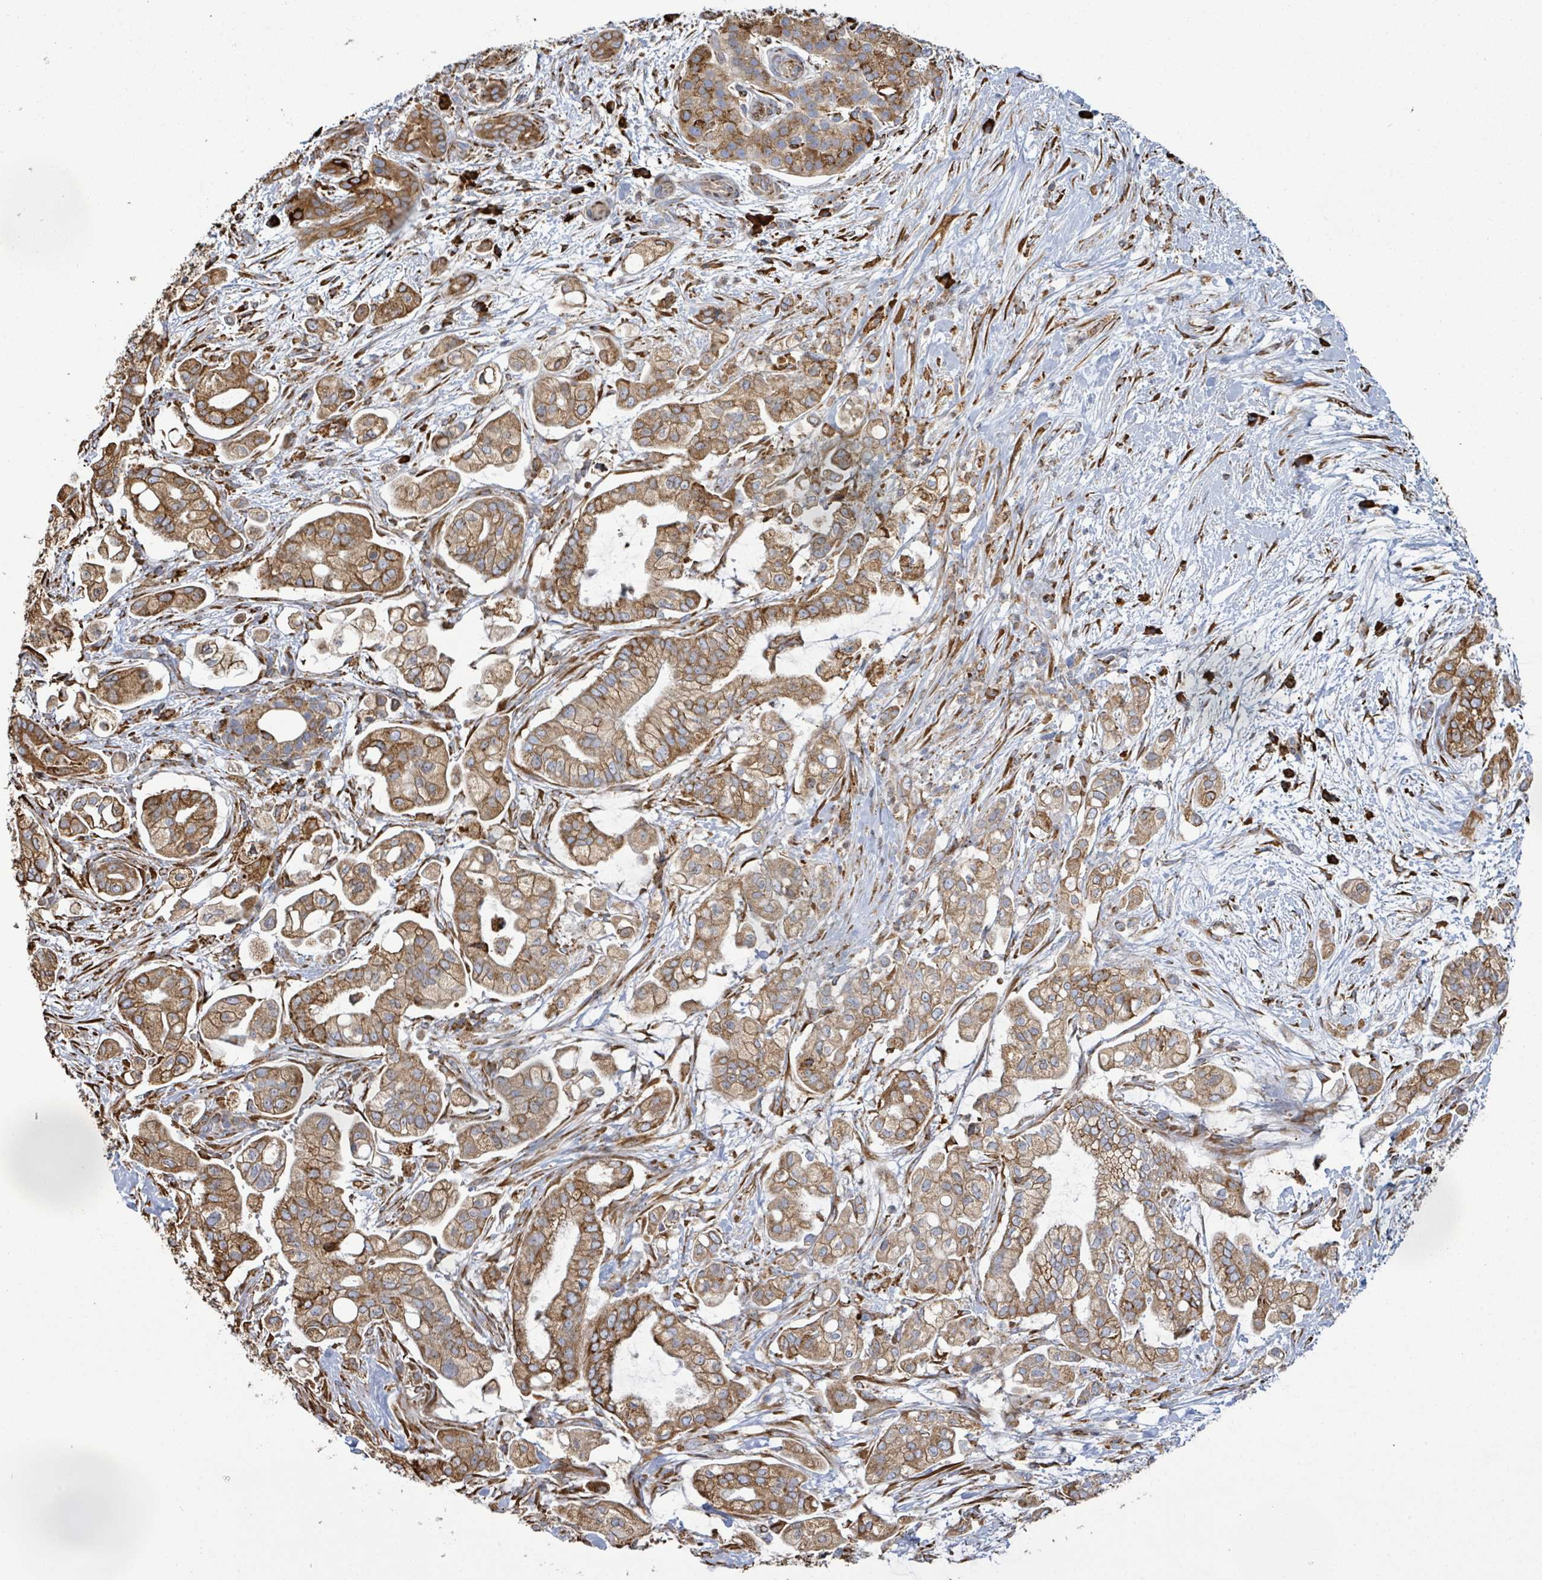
{"staining": {"intensity": "moderate", "quantity": ">75%", "location": "cytoplasmic/membranous"}, "tissue": "pancreatic cancer", "cell_type": "Tumor cells", "image_type": "cancer", "snomed": [{"axis": "morphology", "description": "Adenocarcinoma, NOS"}, {"axis": "topography", "description": "Pancreas"}], "caption": "Human pancreatic cancer (adenocarcinoma) stained with a brown dye exhibits moderate cytoplasmic/membranous positive staining in approximately >75% of tumor cells.", "gene": "RFPL4A", "patient": {"sex": "female", "age": 69}}